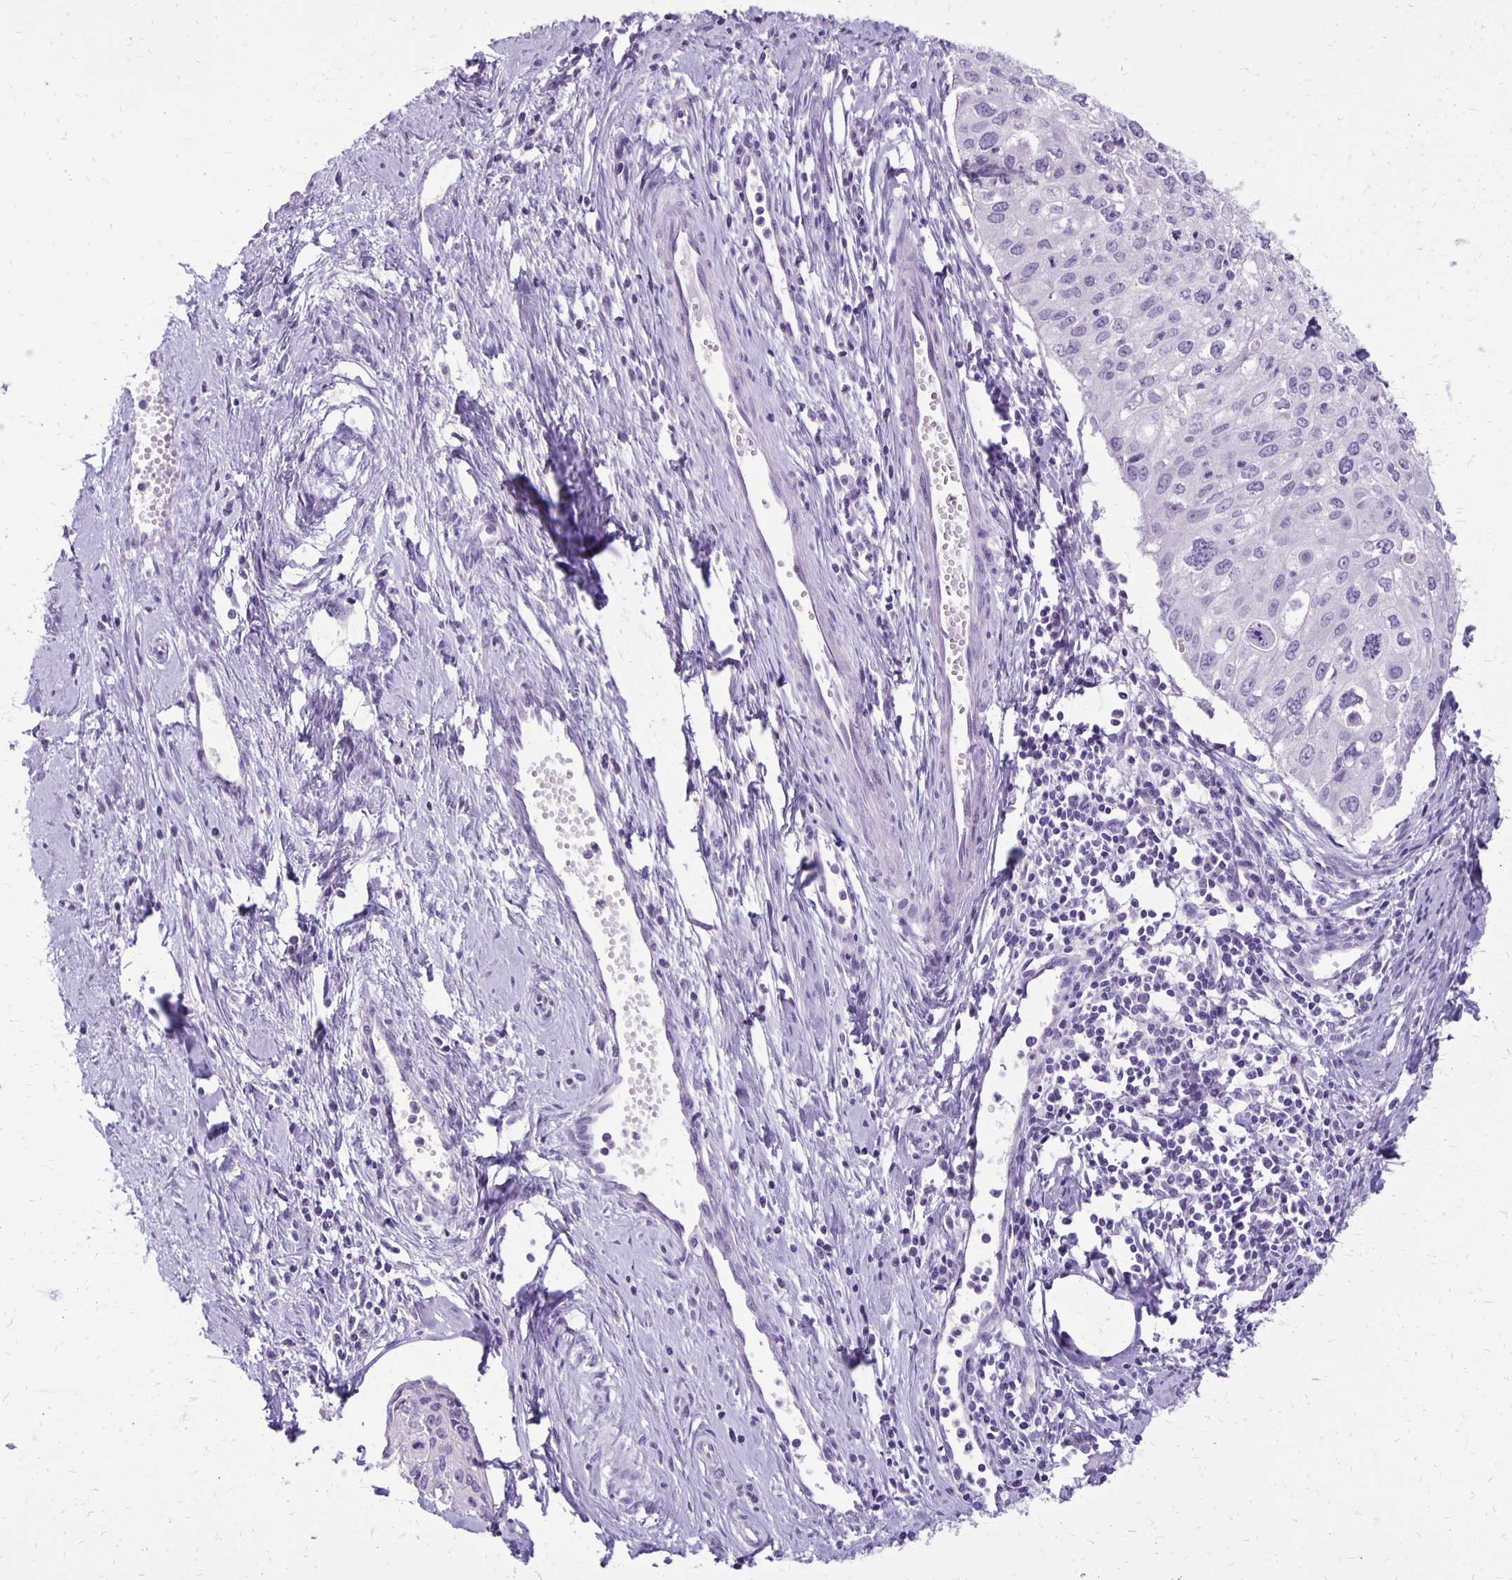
{"staining": {"intensity": "negative", "quantity": "none", "location": "none"}, "tissue": "cervical cancer", "cell_type": "Tumor cells", "image_type": "cancer", "snomed": [{"axis": "morphology", "description": "Squamous cell carcinoma, NOS"}, {"axis": "topography", "description": "Cervix"}], "caption": "IHC photomicrograph of neoplastic tissue: human cervical squamous cell carcinoma stained with DAB (3,3'-diaminobenzidine) displays no significant protein expression in tumor cells.", "gene": "ANKRD45", "patient": {"sex": "female", "age": 50}}